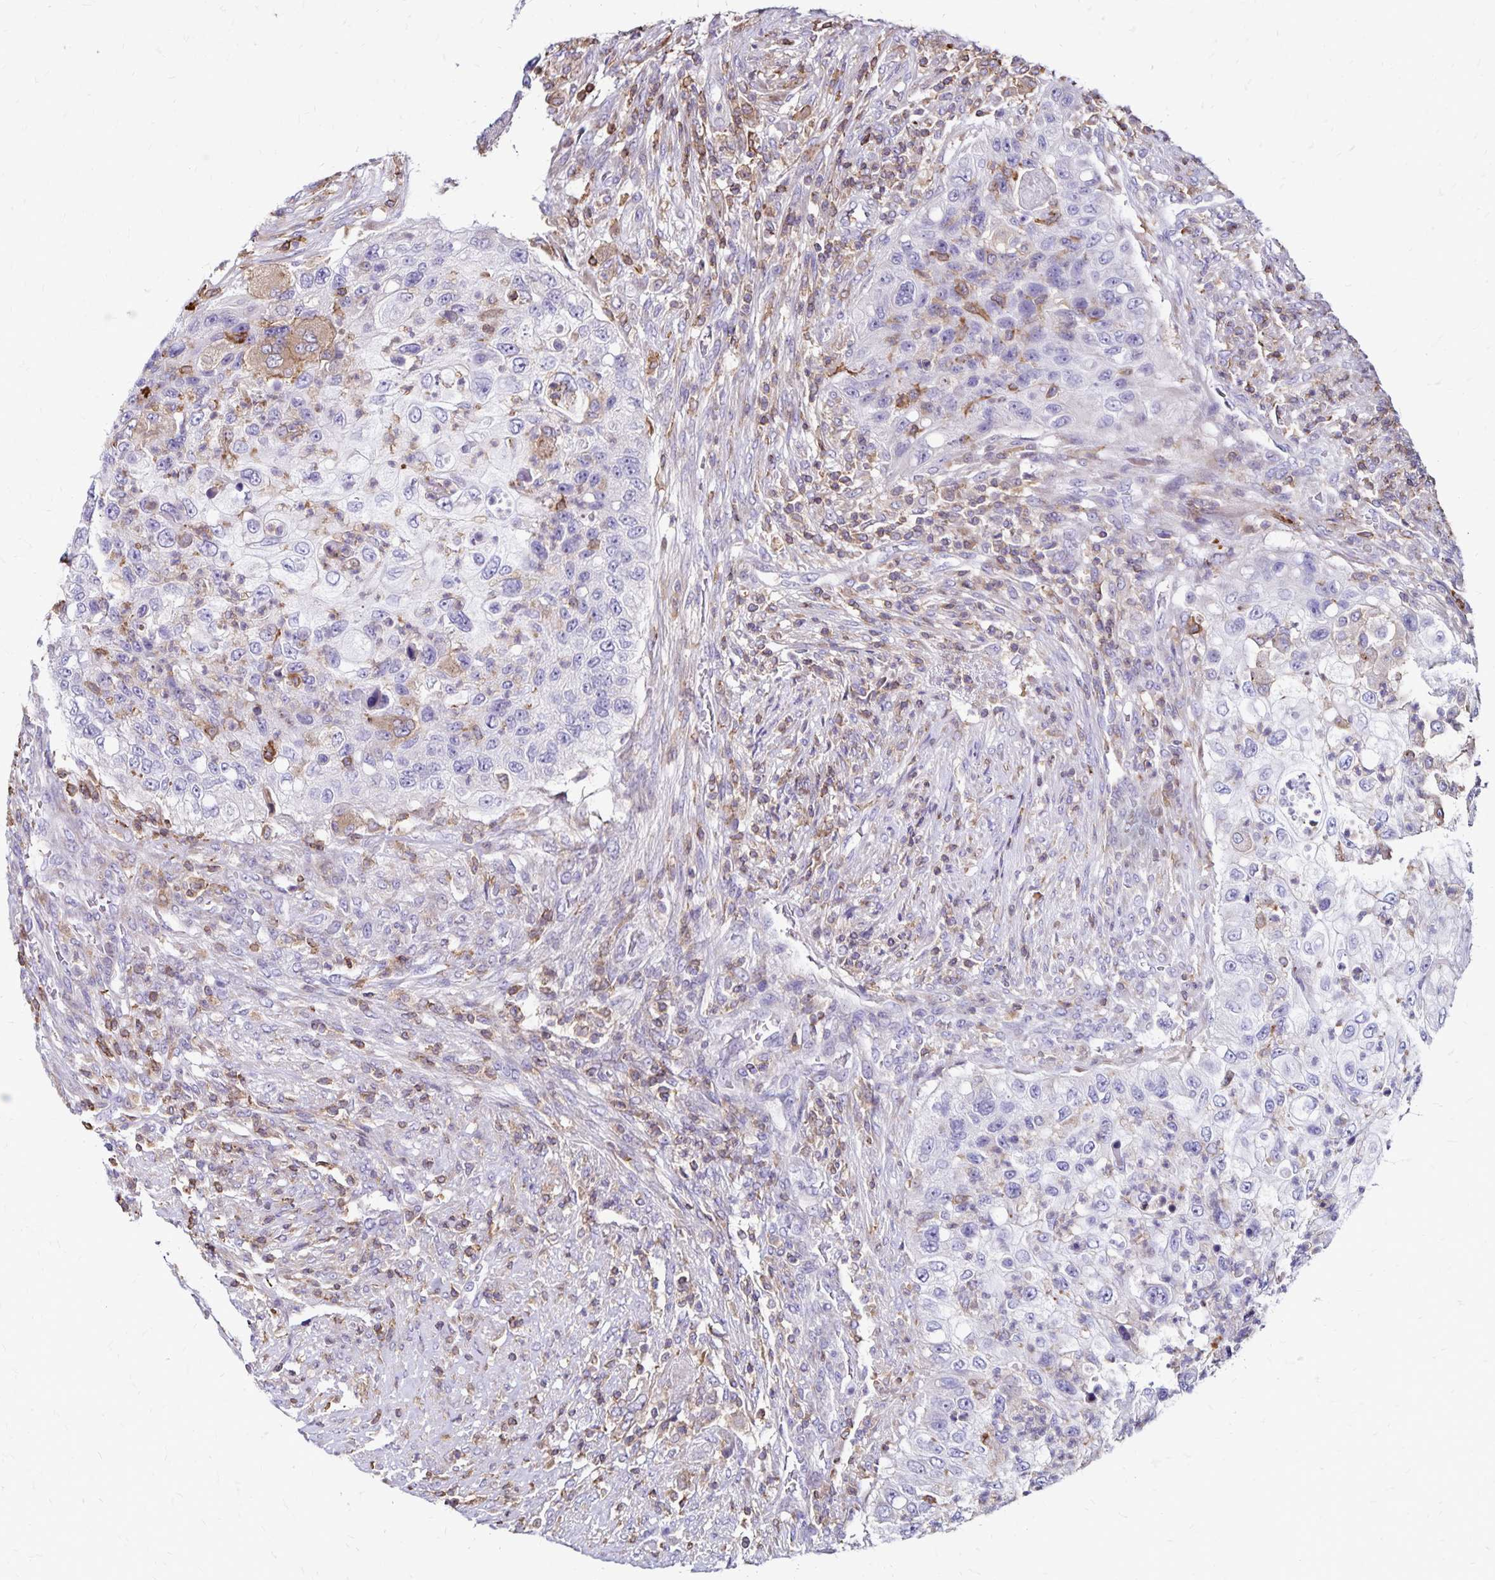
{"staining": {"intensity": "moderate", "quantity": "<25%", "location": "cytoplasmic/membranous"}, "tissue": "urothelial cancer", "cell_type": "Tumor cells", "image_type": "cancer", "snomed": [{"axis": "morphology", "description": "Urothelial carcinoma, High grade"}, {"axis": "topography", "description": "Urinary bladder"}], "caption": "Urothelial carcinoma (high-grade) stained with immunohistochemistry (IHC) demonstrates moderate cytoplasmic/membranous staining in approximately <25% of tumor cells.", "gene": "NAGPA", "patient": {"sex": "female", "age": 60}}